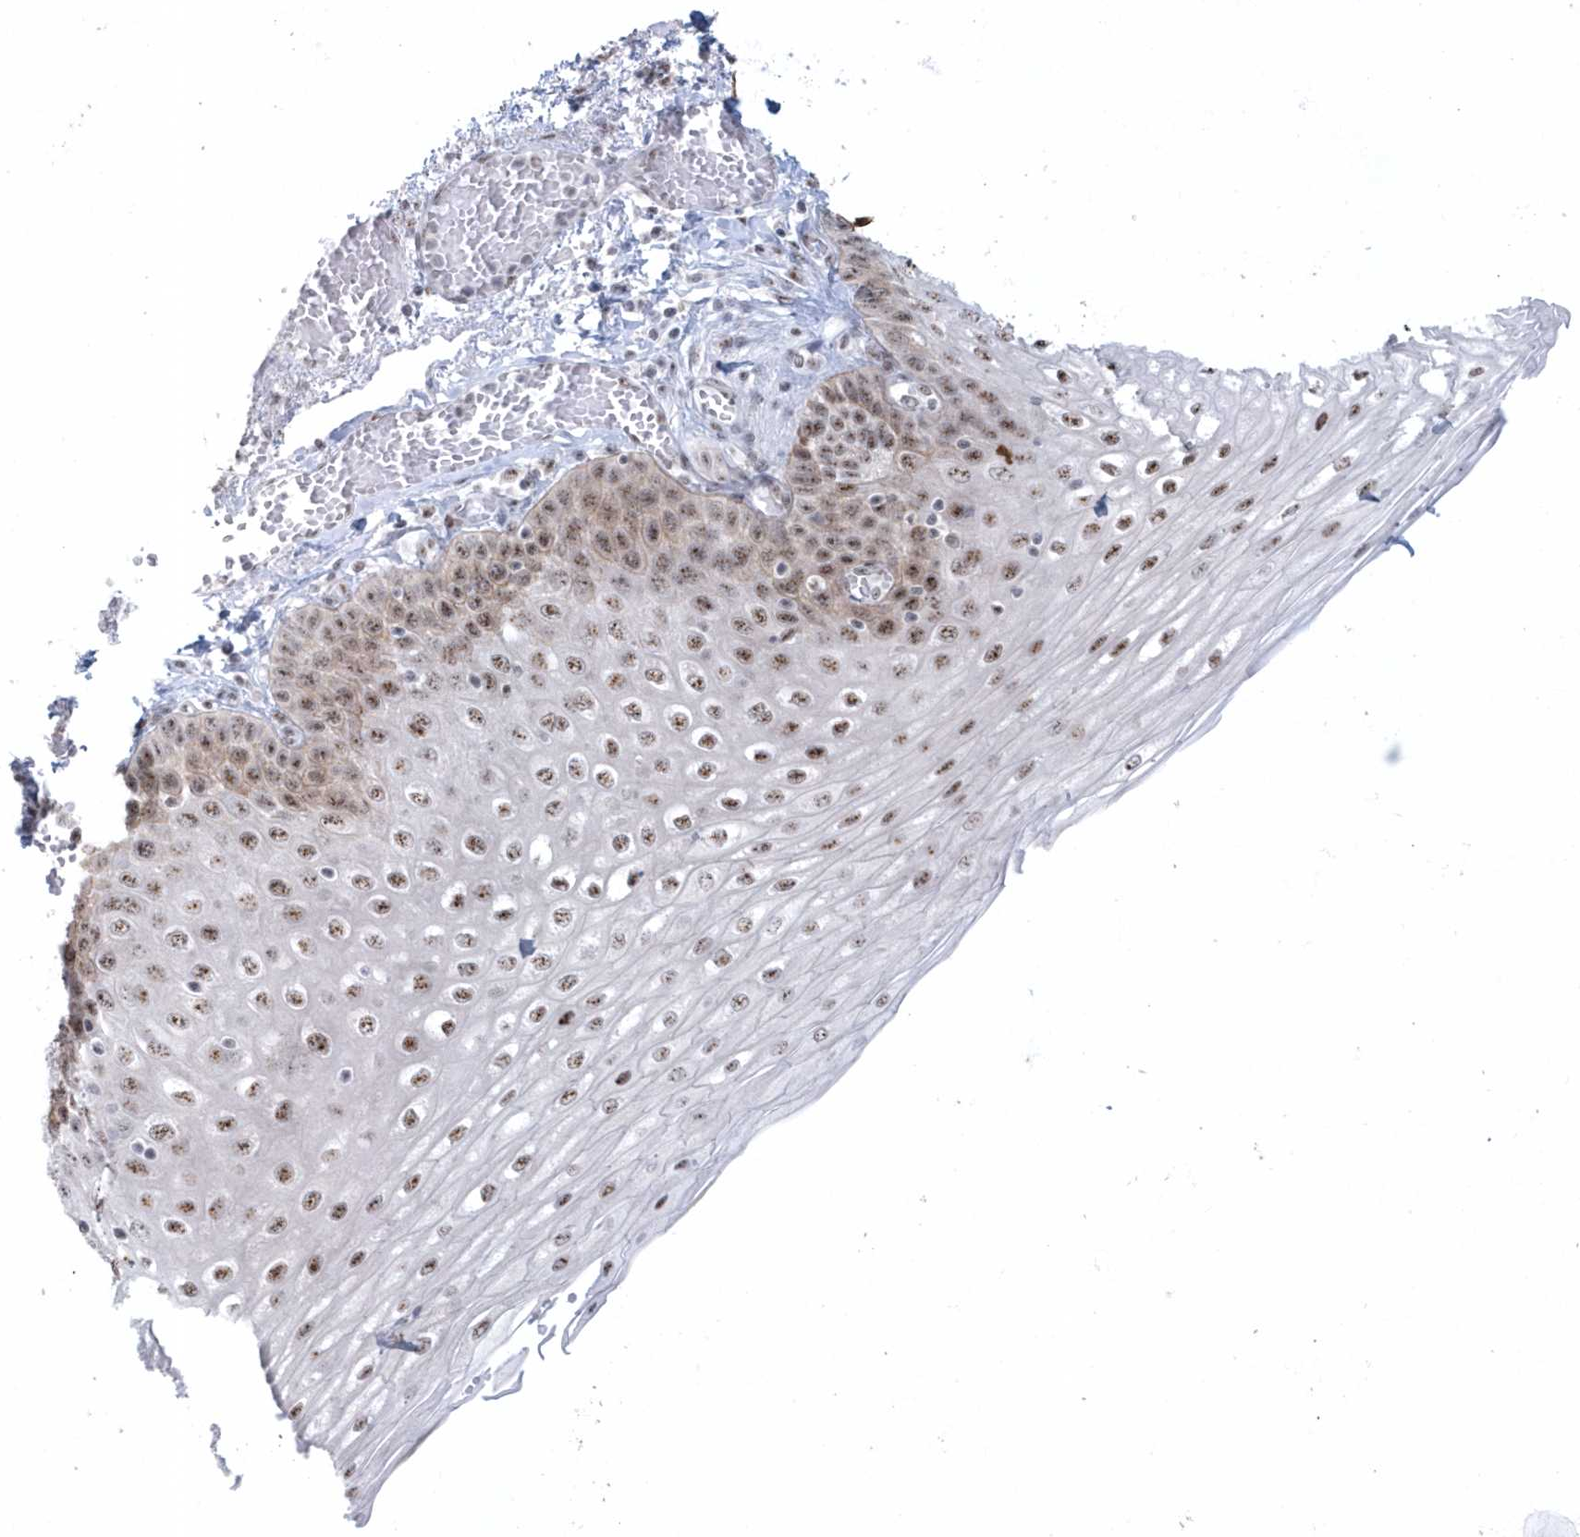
{"staining": {"intensity": "moderate", "quantity": ">75%", "location": "nuclear"}, "tissue": "esophagus", "cell_type": "Squamous epithelial cells", "image_type": "normal", "snomed": [{"axis": "morphology", "description": "Normal tissue, NOS"}, {"axis": "topography", "description": "Esophagus"}], "caption": "Brown immunohistochemical staining in normal human esophagus displays moderate nuclear expression in about >75% of squamous epithelial cells. Using DAB (brown) and hematoxylin (blue) stains, captured at high magnification using brightfield microscopy.", "gene": "KDM6B", "patient": {"sex": "male", "age": 81}}